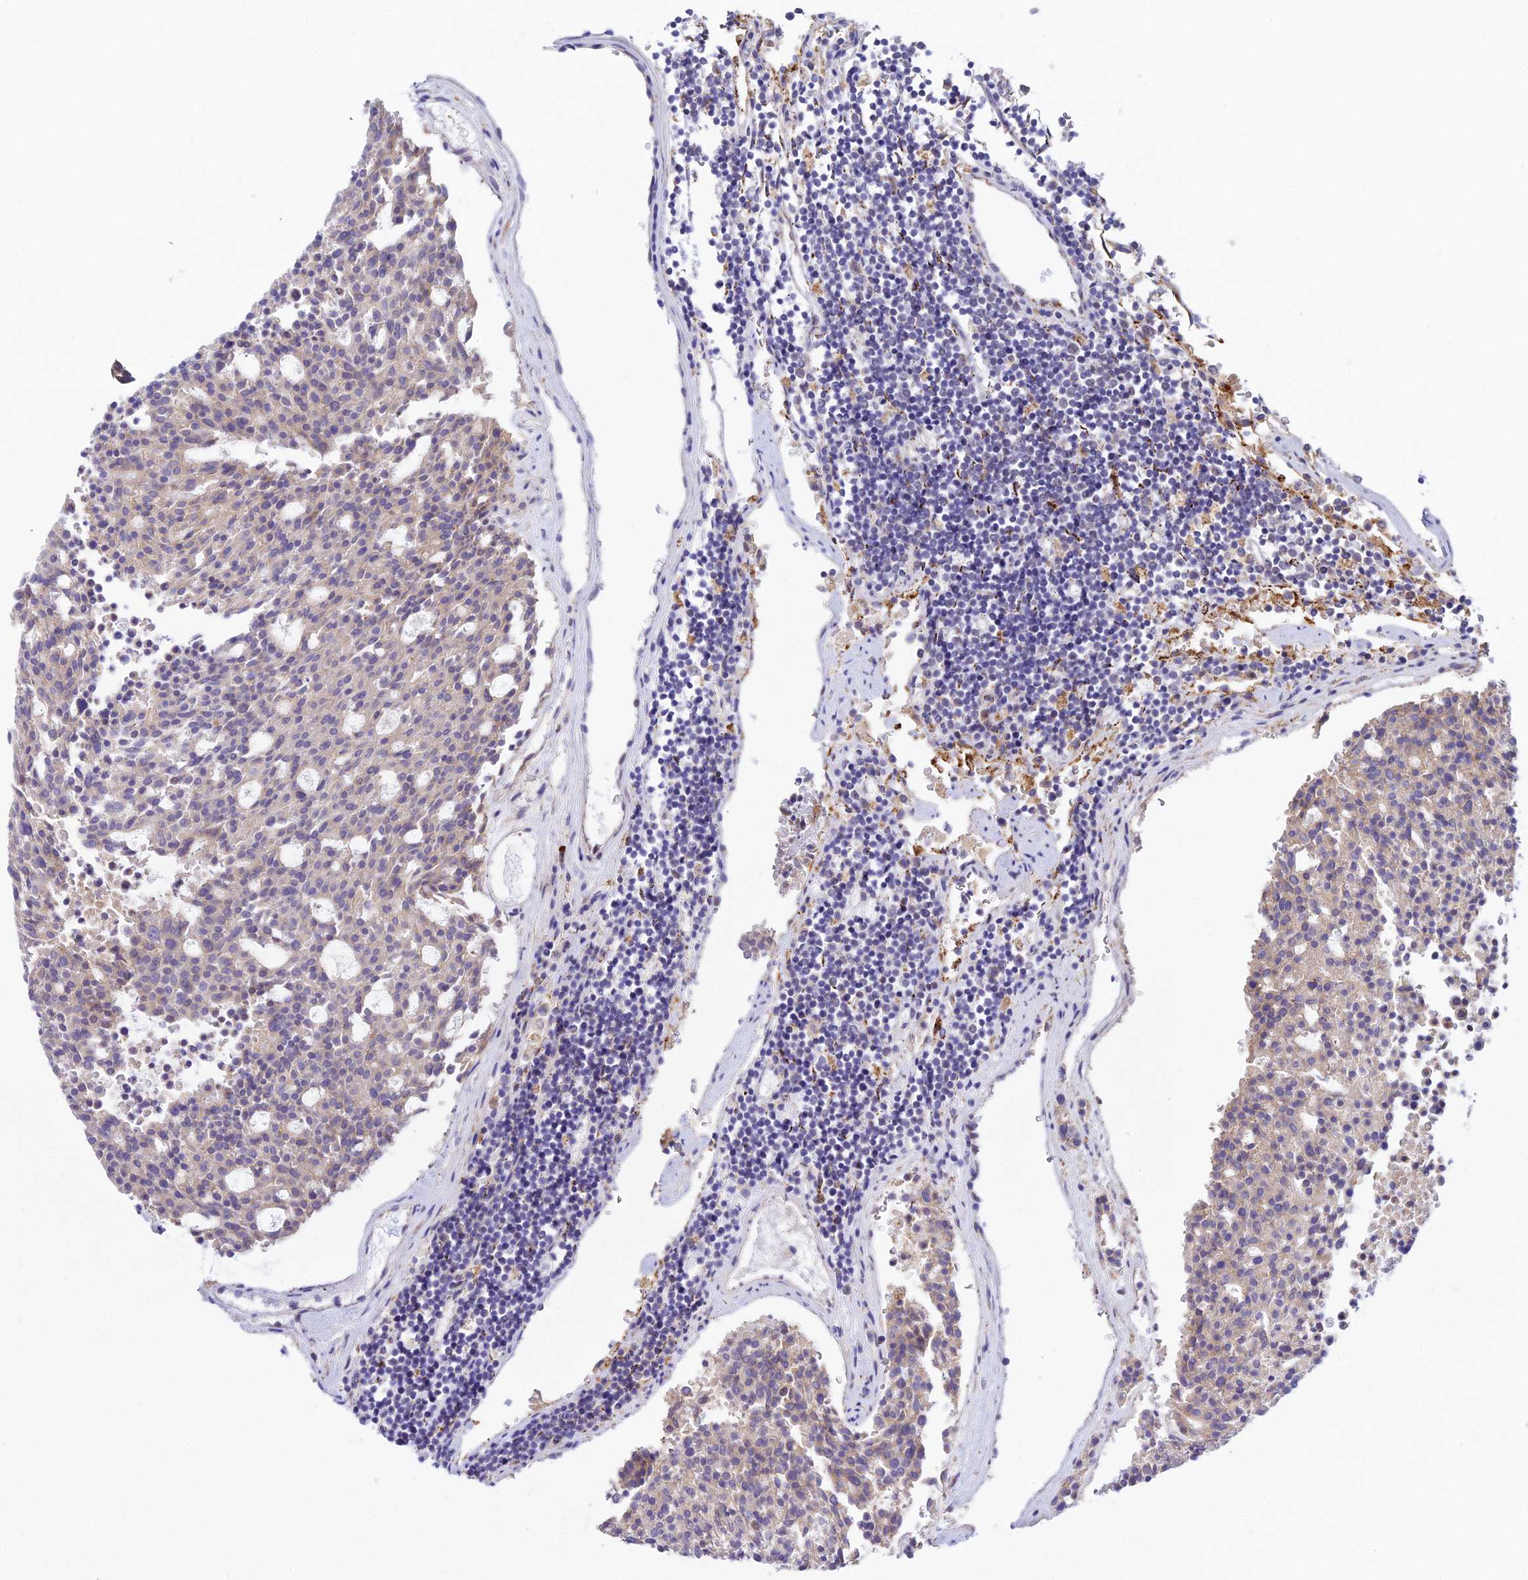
{"staining": {"intensity": "weak", "quantity": ">75%", "location": "cytoplasmic/membranous"}, "tissue": "carcinoid", "cell_type": "Tumor cells", "image_type": "cancer", "snomed": [{"axis": "morphology", "description": "Carcinoid, malignant, NOS"}, {"axis": "topography", "description": "Pancreas"}], "caption": "Carcinoid stained for a protein (brown) shows weak cytoplasmic/membranous positive expression in approximately >75% of tumor cells.", "gene": "C6orf163", "patient": {"sex": "female", "age": 54}}